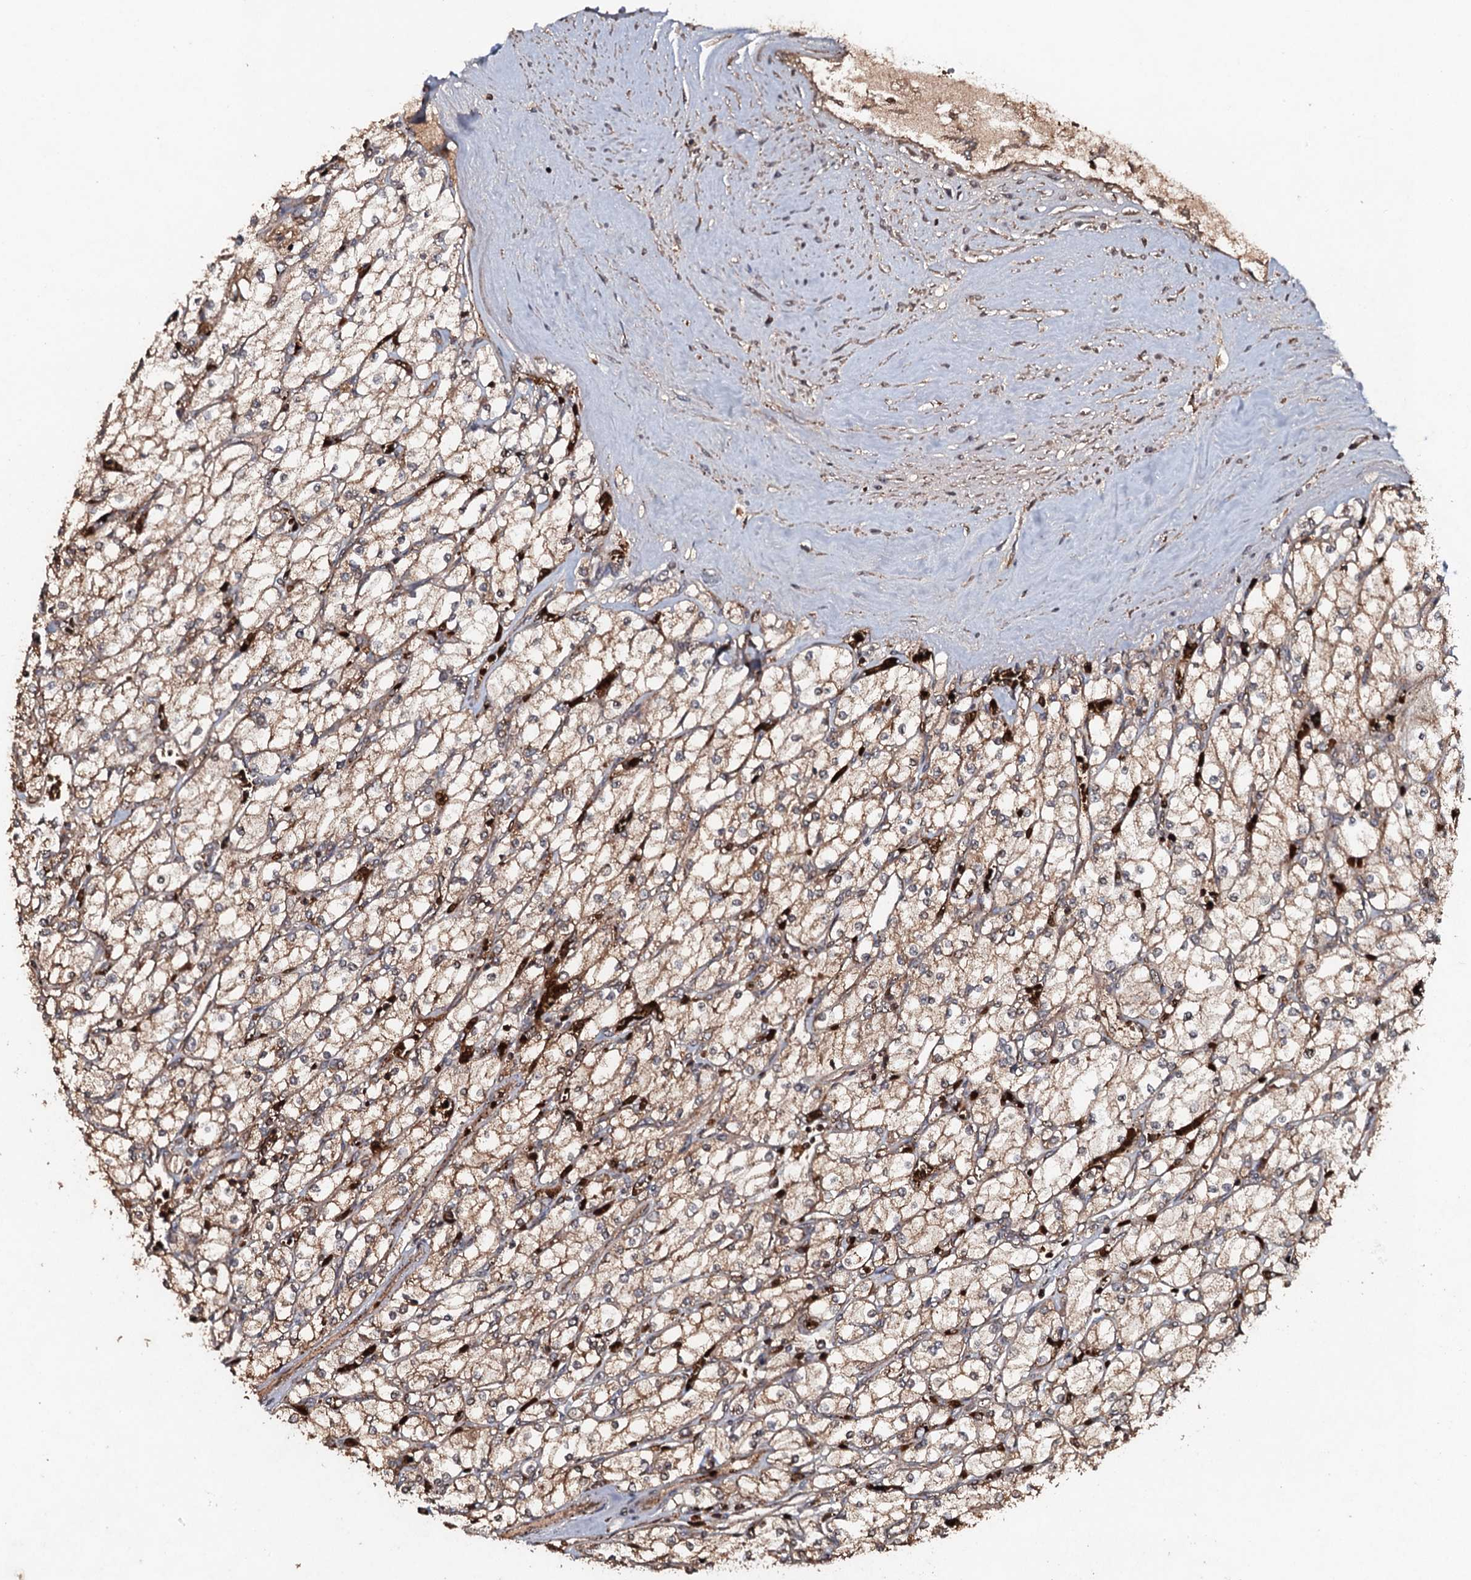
{"staining": {"intensity": "weak", "quantity": "25%-75%", "location": "cytoplasmic/membranous"}, "tissue": "renal cancer", "cell_type": "Tumor cells", "image_type": "cancer", "snomed": [{"axis": "morphology", "description": "Adenocarcinoma, NOS"}, {"axis": "topography", "description": "Kidney"}], "caption": "A low amount of weak cytoplasmic/membranous positivity is identified in approximately 25%-75% of tumor cells in renal adenocarcinoma tissue.", "gene": "ADGRG3", "patient": {"sex": "male", "age": 80}}